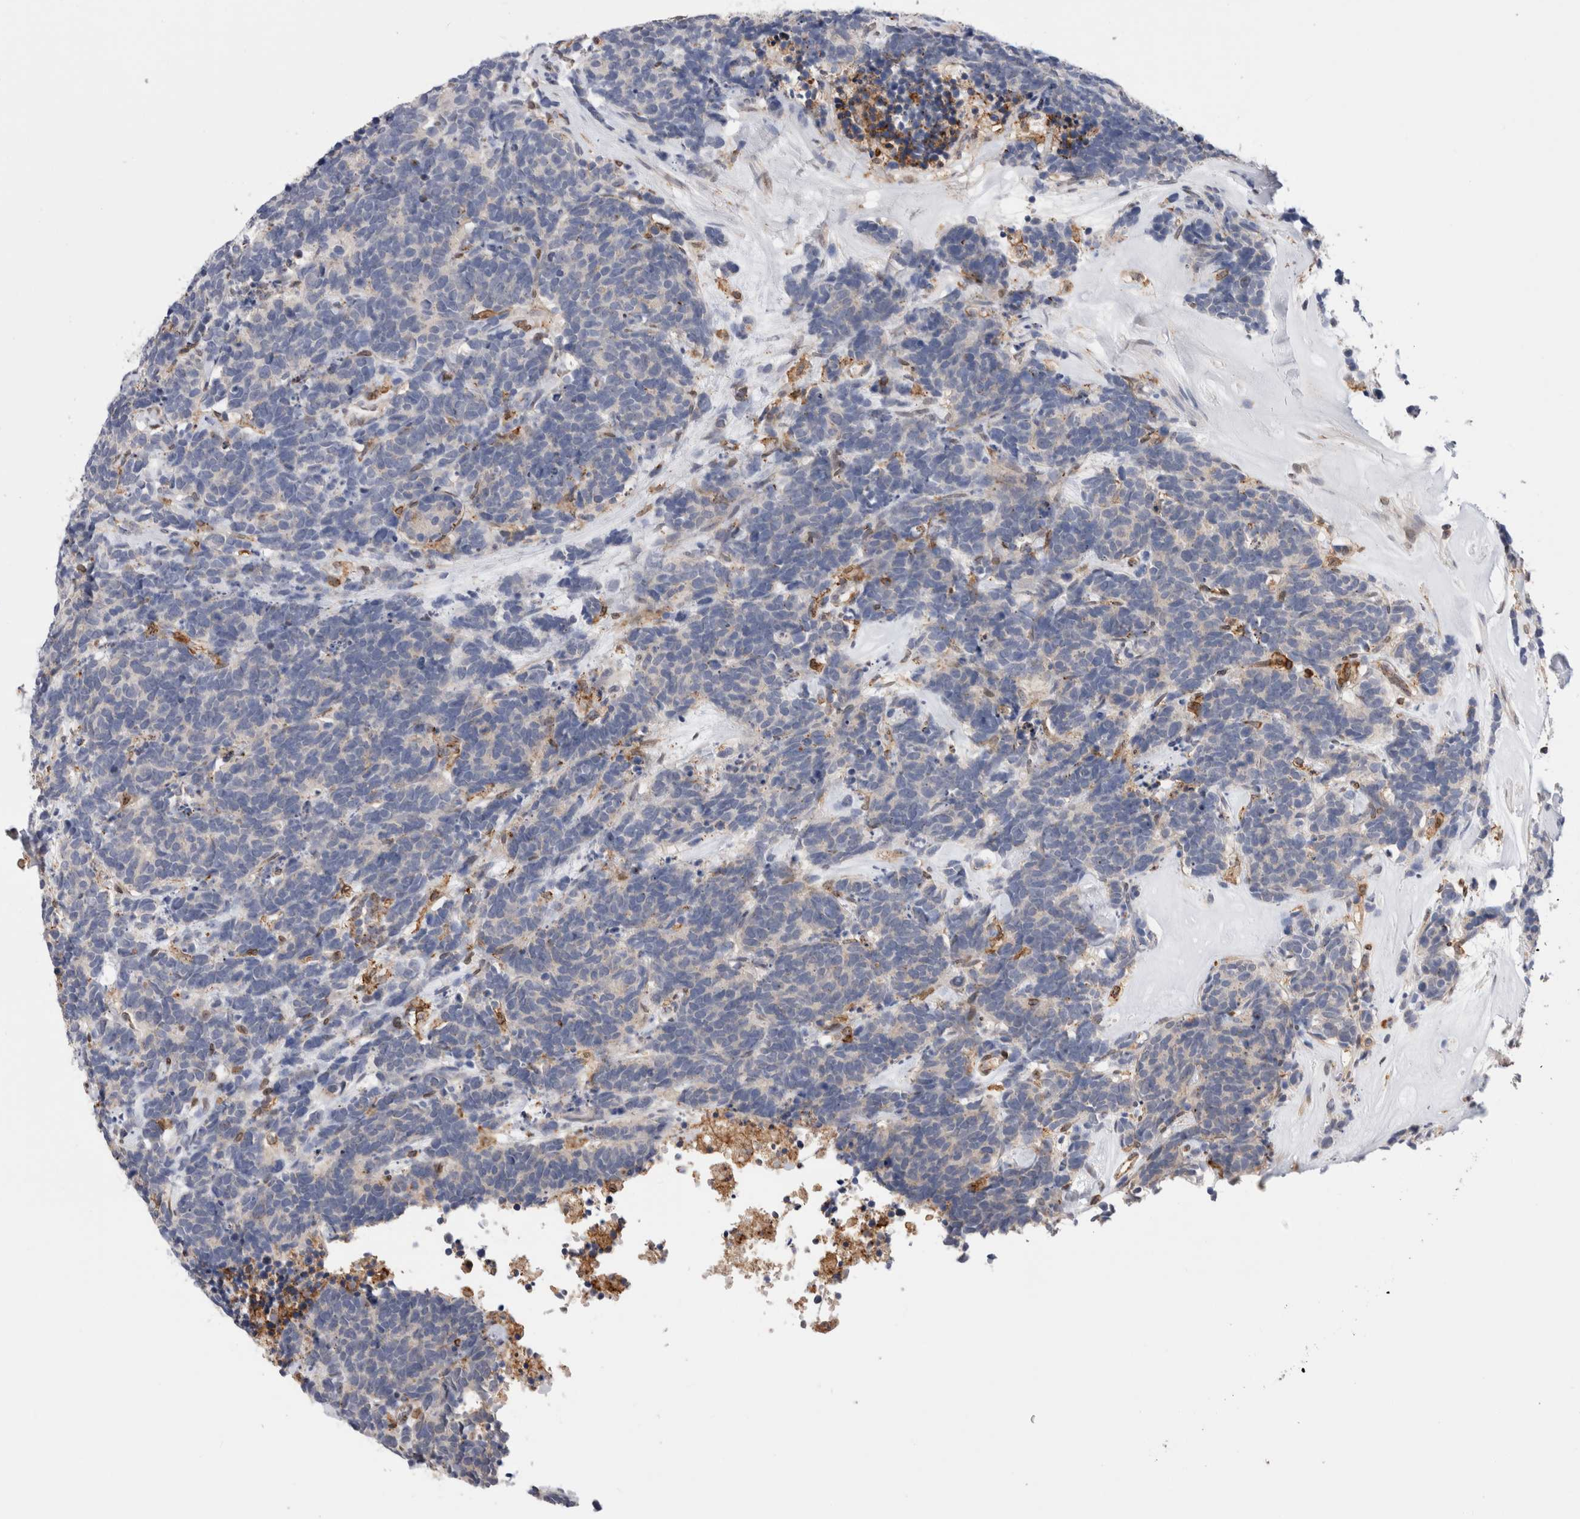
{"staining": {"intensity": "weak", "quantity": "<25%", "location": "cytoplasmic/membranous"}, "tissue": "carcinoid", "cell_type": "Tumor cells", "image_type": "cancer", "snomed": [{"axis": "morphology", "description": "Carcinoma, NOS"}, {"axis": "morphology", "description": "Carcinoid, malignant, NOS"}, {"axis": "topography", "description": "Urinary bladder"}], "caption": "Immunohistochemistry micrograph of human malignant carcinoid stained for a protein (brown), which demonstrates no positivity in tumor cells. Brightfield microscopy of immunohistochemistry stained with DAB (3,3'-diaminobenzidine) (brown) and hematoxylin (blue), captured at high magnification.", "gene": "CCDC88B", "patient": {"sex": "male", "age": 57}}